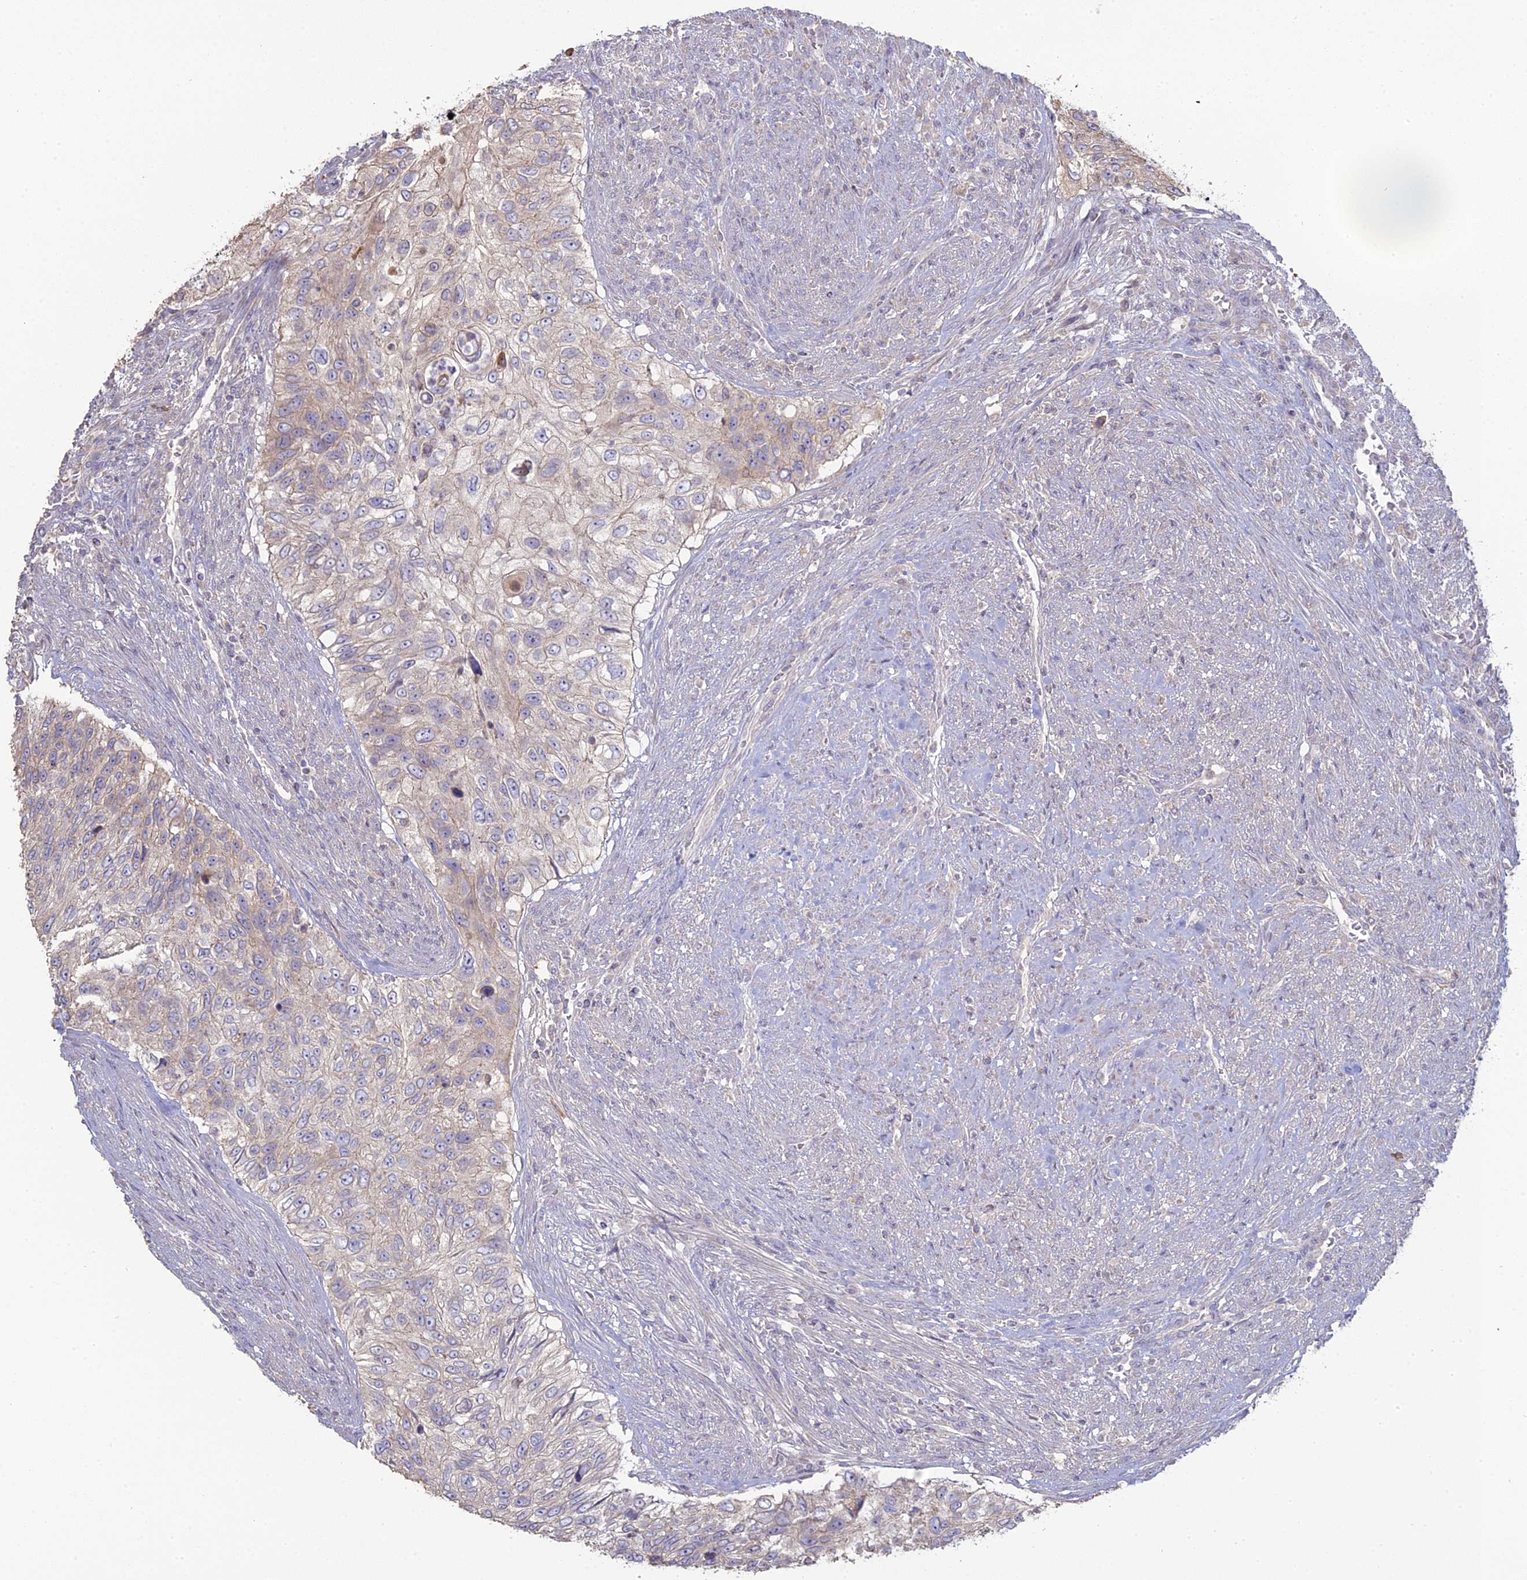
{"staining": {"intensity": "weak", "quantity": "25%-75%", "location": "cytoplasmic/membranous"}, "tissue": "urothelial cancer", "cell_type": "Tumor cells", "image_type": "cancer", "snomed": [{"axis": "morphology", "description": "Urothelial carcinoma, High grade"}, {"axis": "topography", "description": "Urinary bladder"}], "caption": "DAB (3,3'-diaminobenzidine) immunohistochemical staining of urothelial carcinoma (high-grade) displays weak cytoplasmic/membranous protein expression in about 25%-75% of tumor cells.", "gene": "SFT2D2", "patient": {"sex": "female", "age": 60}}